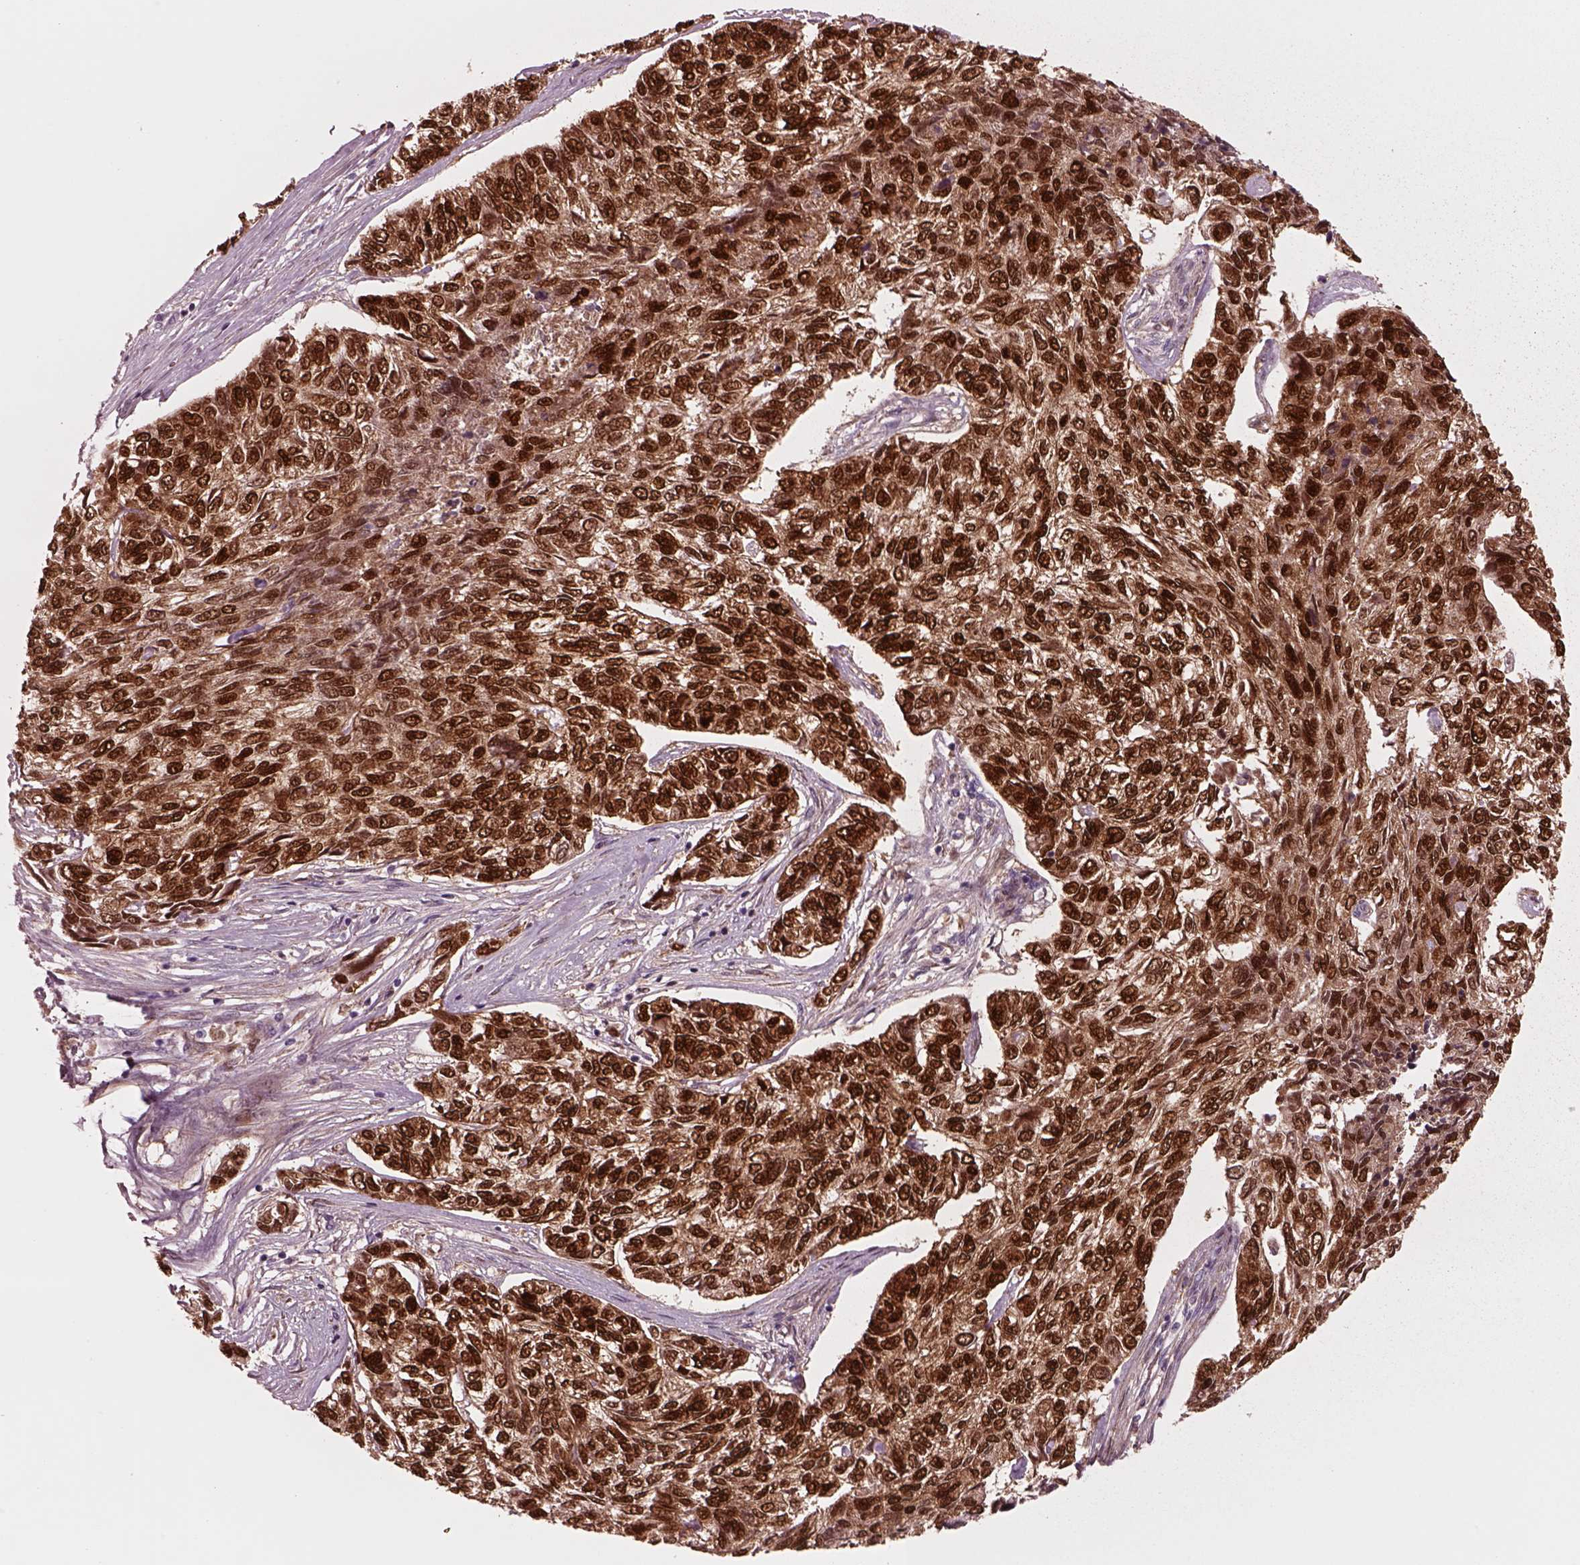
{"staining": {"intensity": "strong", "quantity": ">75%", "location": "nuclear"}, "tissue": "skin cancer", "cell_type": "Tumor cells", "image_type": "cancer", "snomed": [{"axis": "morphology", "description": "Basal cell carcinoma"}, {"axis": "topography", "description": "Skin"}], "caption": "Skin cancer (basal cell carcinoma) was stained to show a protein in brown. There is high levels of strong nuclear positivity in approximately >75% of tumor cells. Immunohistochemistry stains the protein of interest in brown and the nuclei are stained blue.", "gene": "SOX9", "patient": {"sex": "female", "age": 65}}